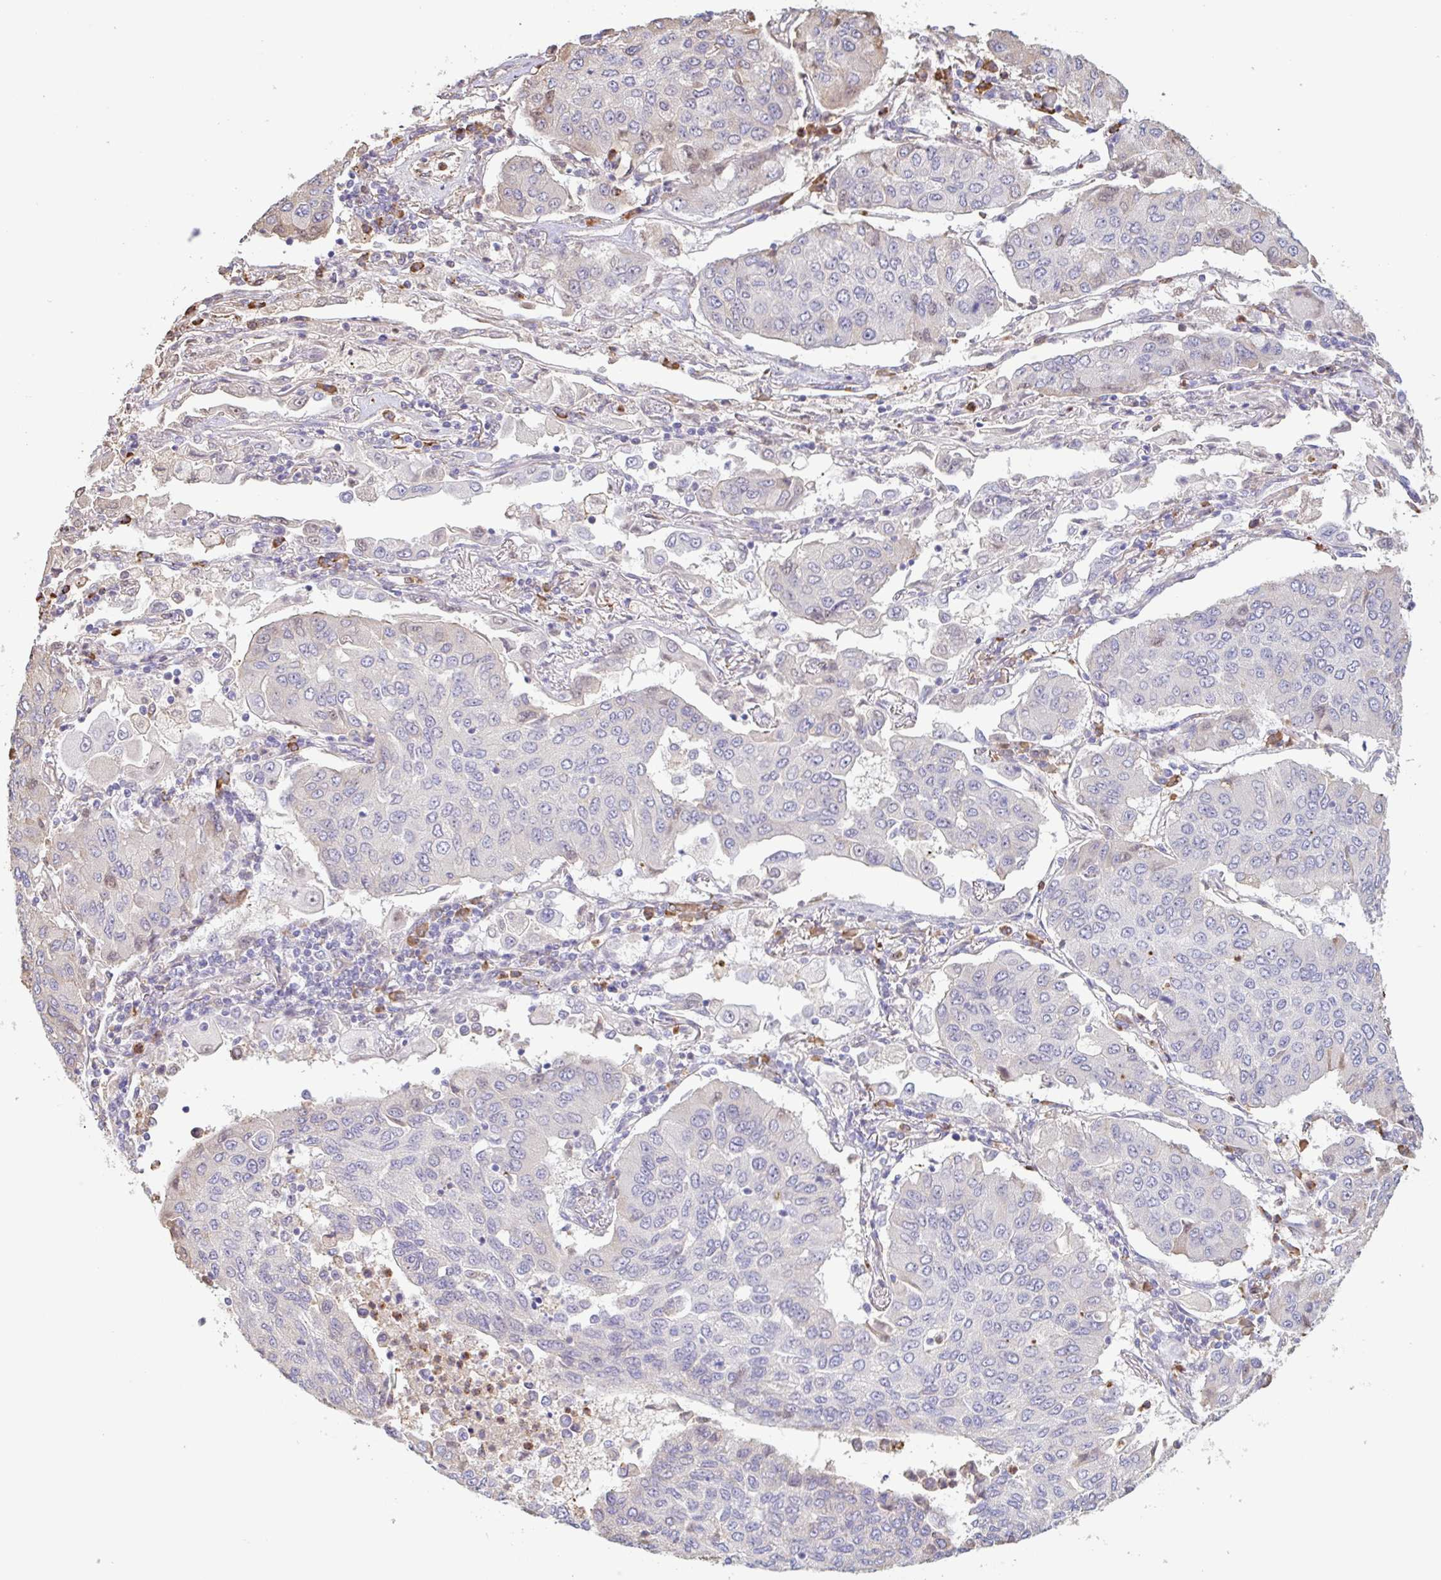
{"staining": {"intensity": "negative", "quantity": "none", "location": "none"}, "tissue": "lung cancer", "cell_type": "Tumor cells", "image_type": "cancer", "snomed": [{"axis": "morphology", "description": "Squamous cell carcinoma, NOS"}, {"axis": "topography", "description": "Lung"}], "caption": "Immunohistochemistry photomicrograph of human lung cancer (squamous cell carcinoma) stained for a protein (brown), which reveals no positivity in tumor cells.", "gene": "TAF1D", "patient": {"sex": "male", "age": 74}}